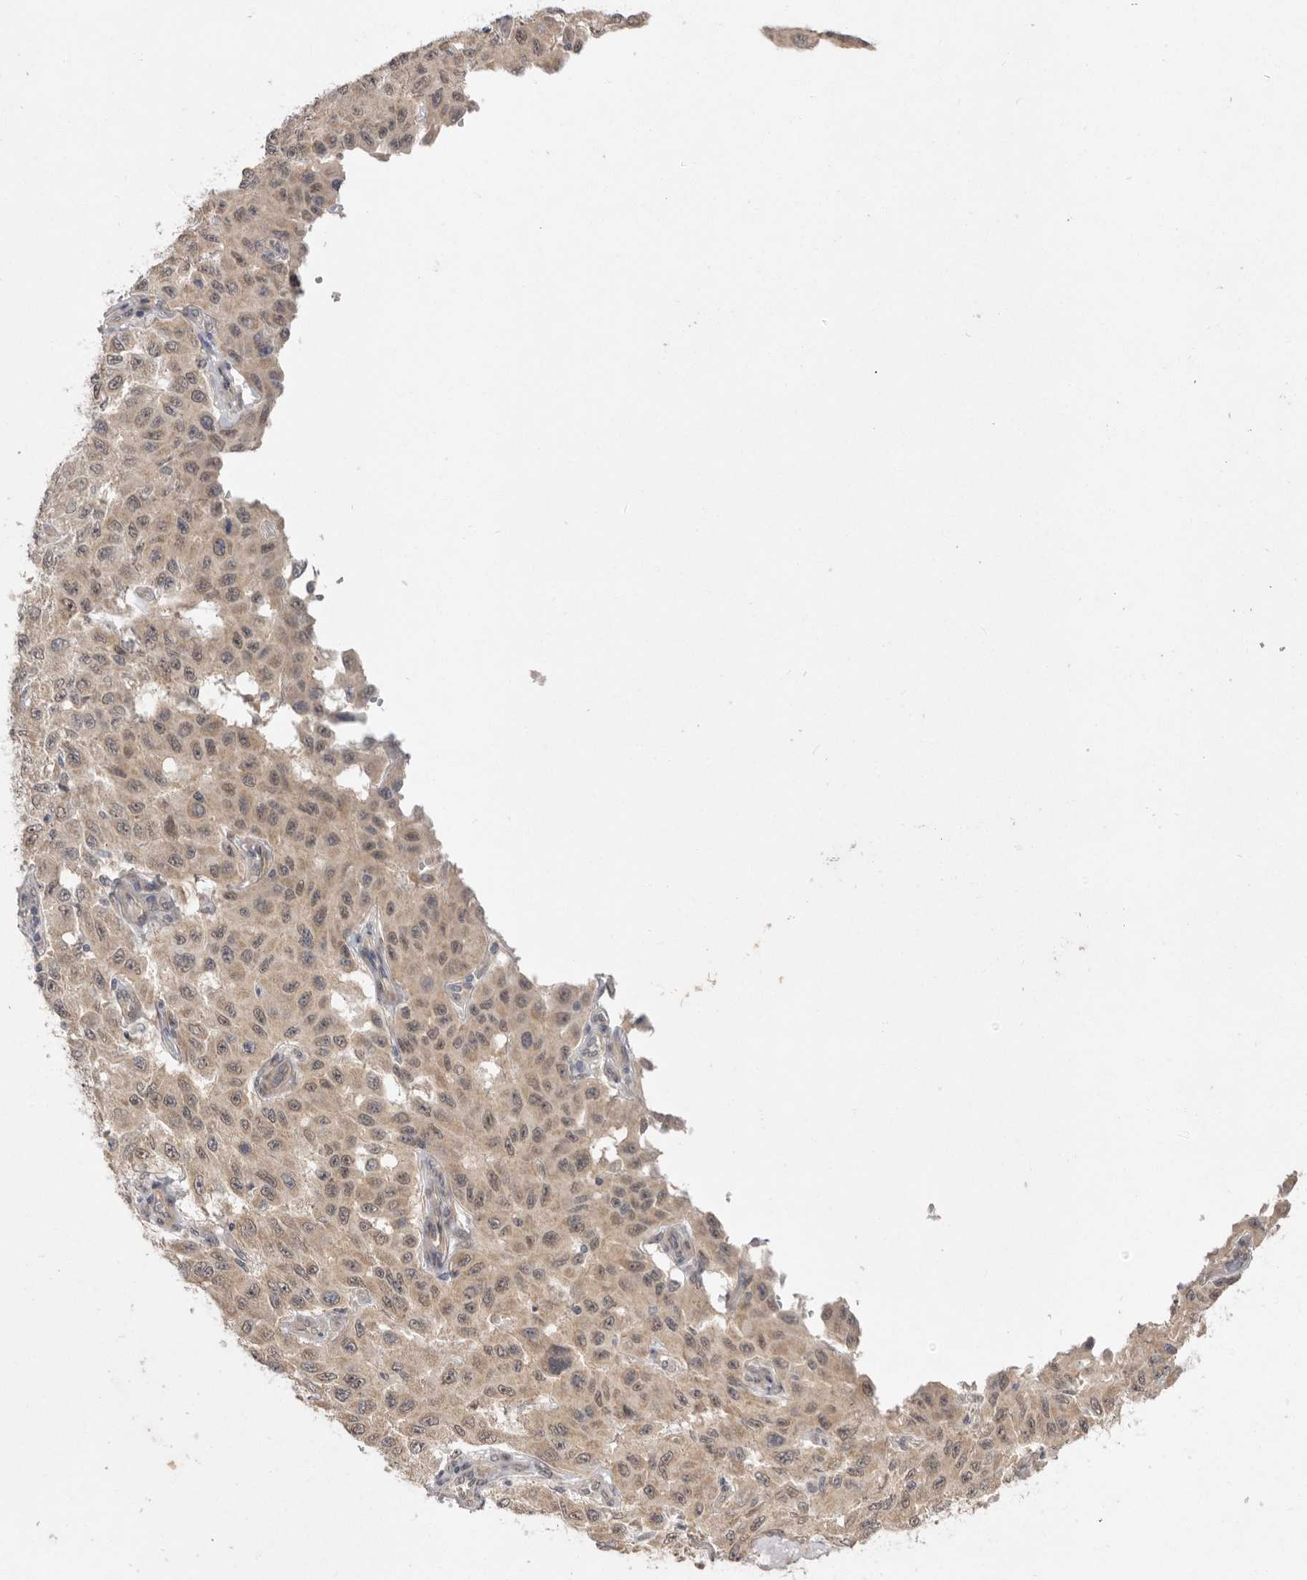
{"staining": {"intensity": "weak", "quantity": ">75%", "location": "cytoplasmic/membranous,nuclear"}, "tissue": "melanoma", "cell_type": "Tumor cells", "image_type": "cancer", "snomed": [{"axis": "morphology", "description": "Malignant melanoma, NOS"}, {"axis": "topography", "description": "Skin"}], "caption": "Tumor cells reveal weak cytoplasmic/membranous and nuclear positivity in about >75% of cells in melanoma.", "gene": "NSUN4", "patient": {"sex": "male", "age": 30}}